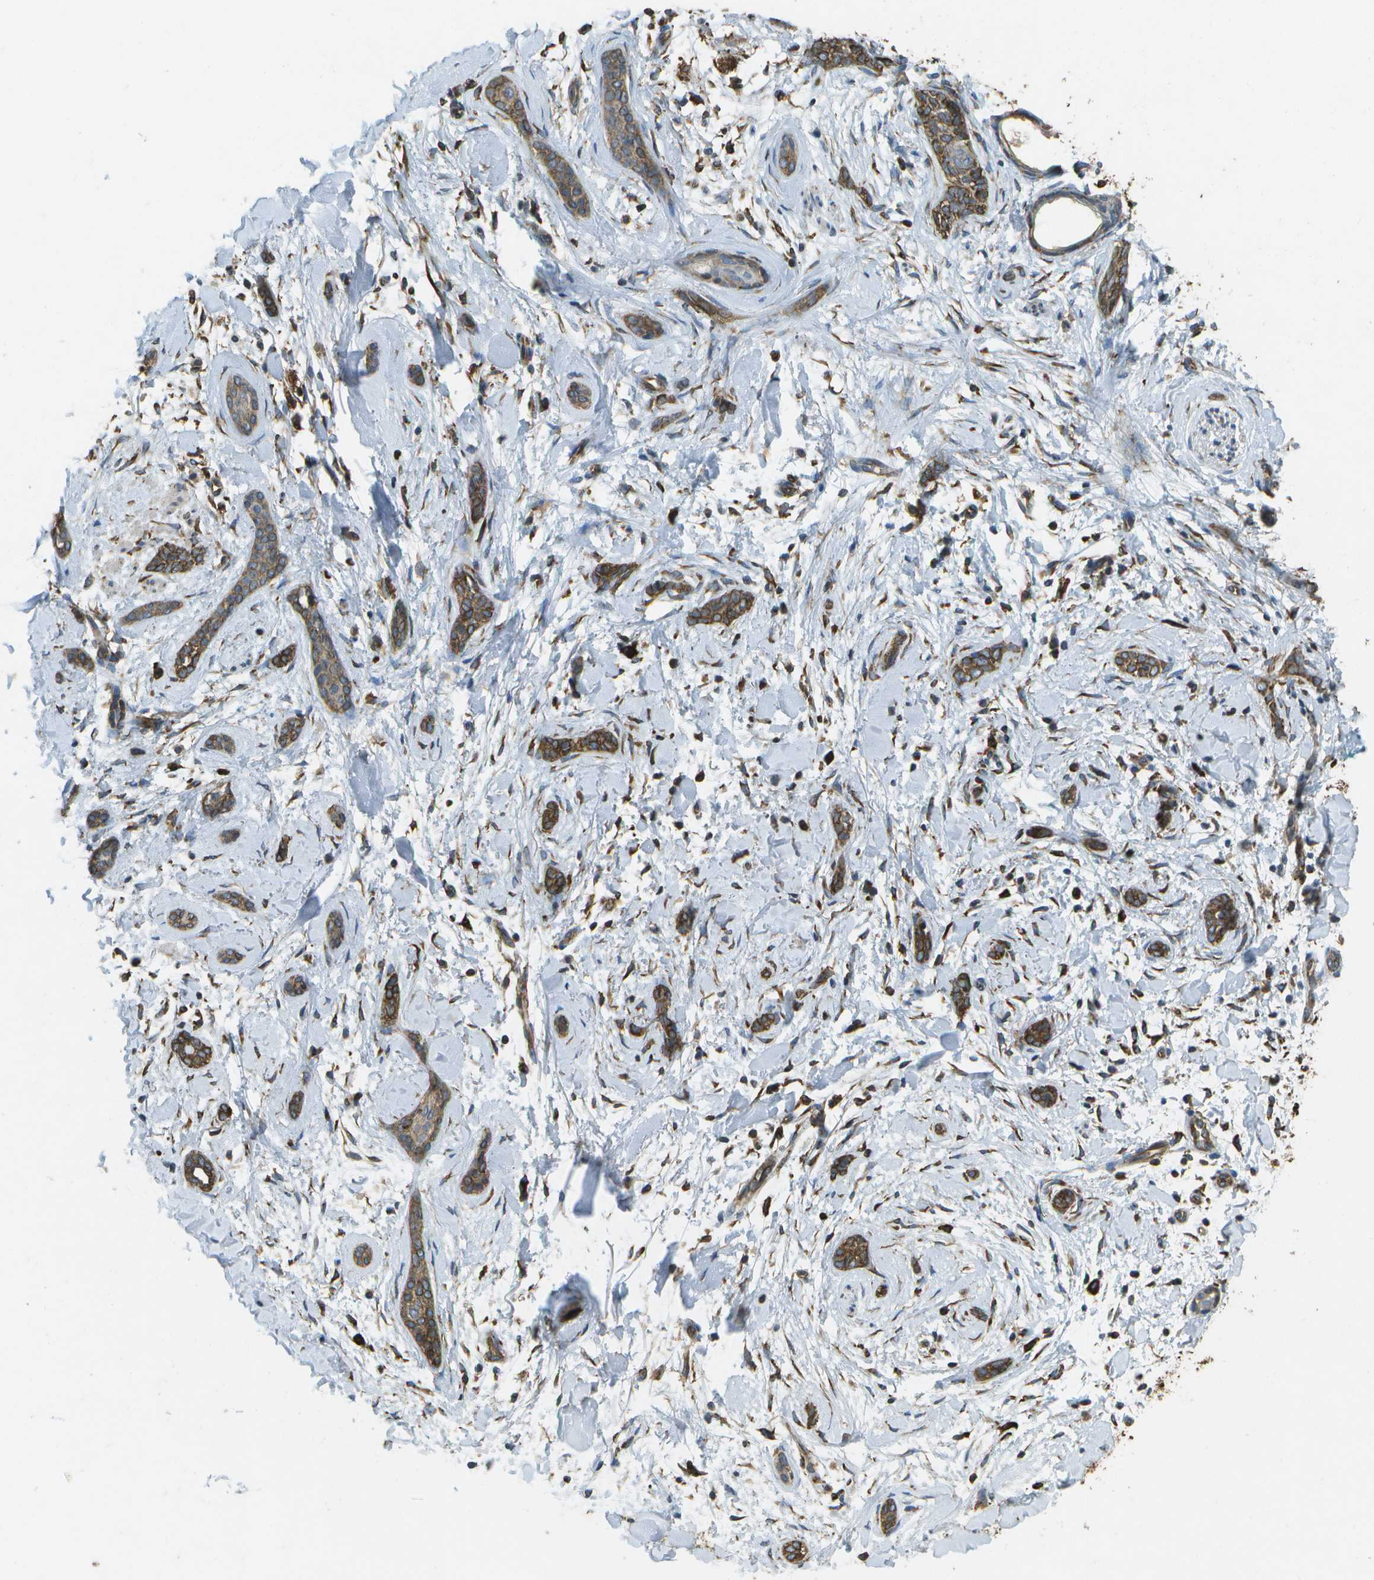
{"staining": {"intensity": "weak", "quantity": ">75%", "location": "cytoplasmic/membranous"}, "tissue": "skin cancer", "cell_type": "Tumor cells", "image_type": "cancer", "snomed": [{"axis": "morphology", "description": "Basal cell carcinoma"}, {"axis": "morphology", "description": "Adnexal tumor, benign"}, {"axis": "topography", "description": "Skin"}], "caption": "Protein analysis of skin cancer (basal cell carcinoma) tissue demonstrates weak cytoplasmic/membranous staining in about >75% of tumor cells. The protein of interest is shown in brown color, while the nuclei are stained blue.", "gene": "PDIA4", "patient": {"sex": "female", "age": 42}}